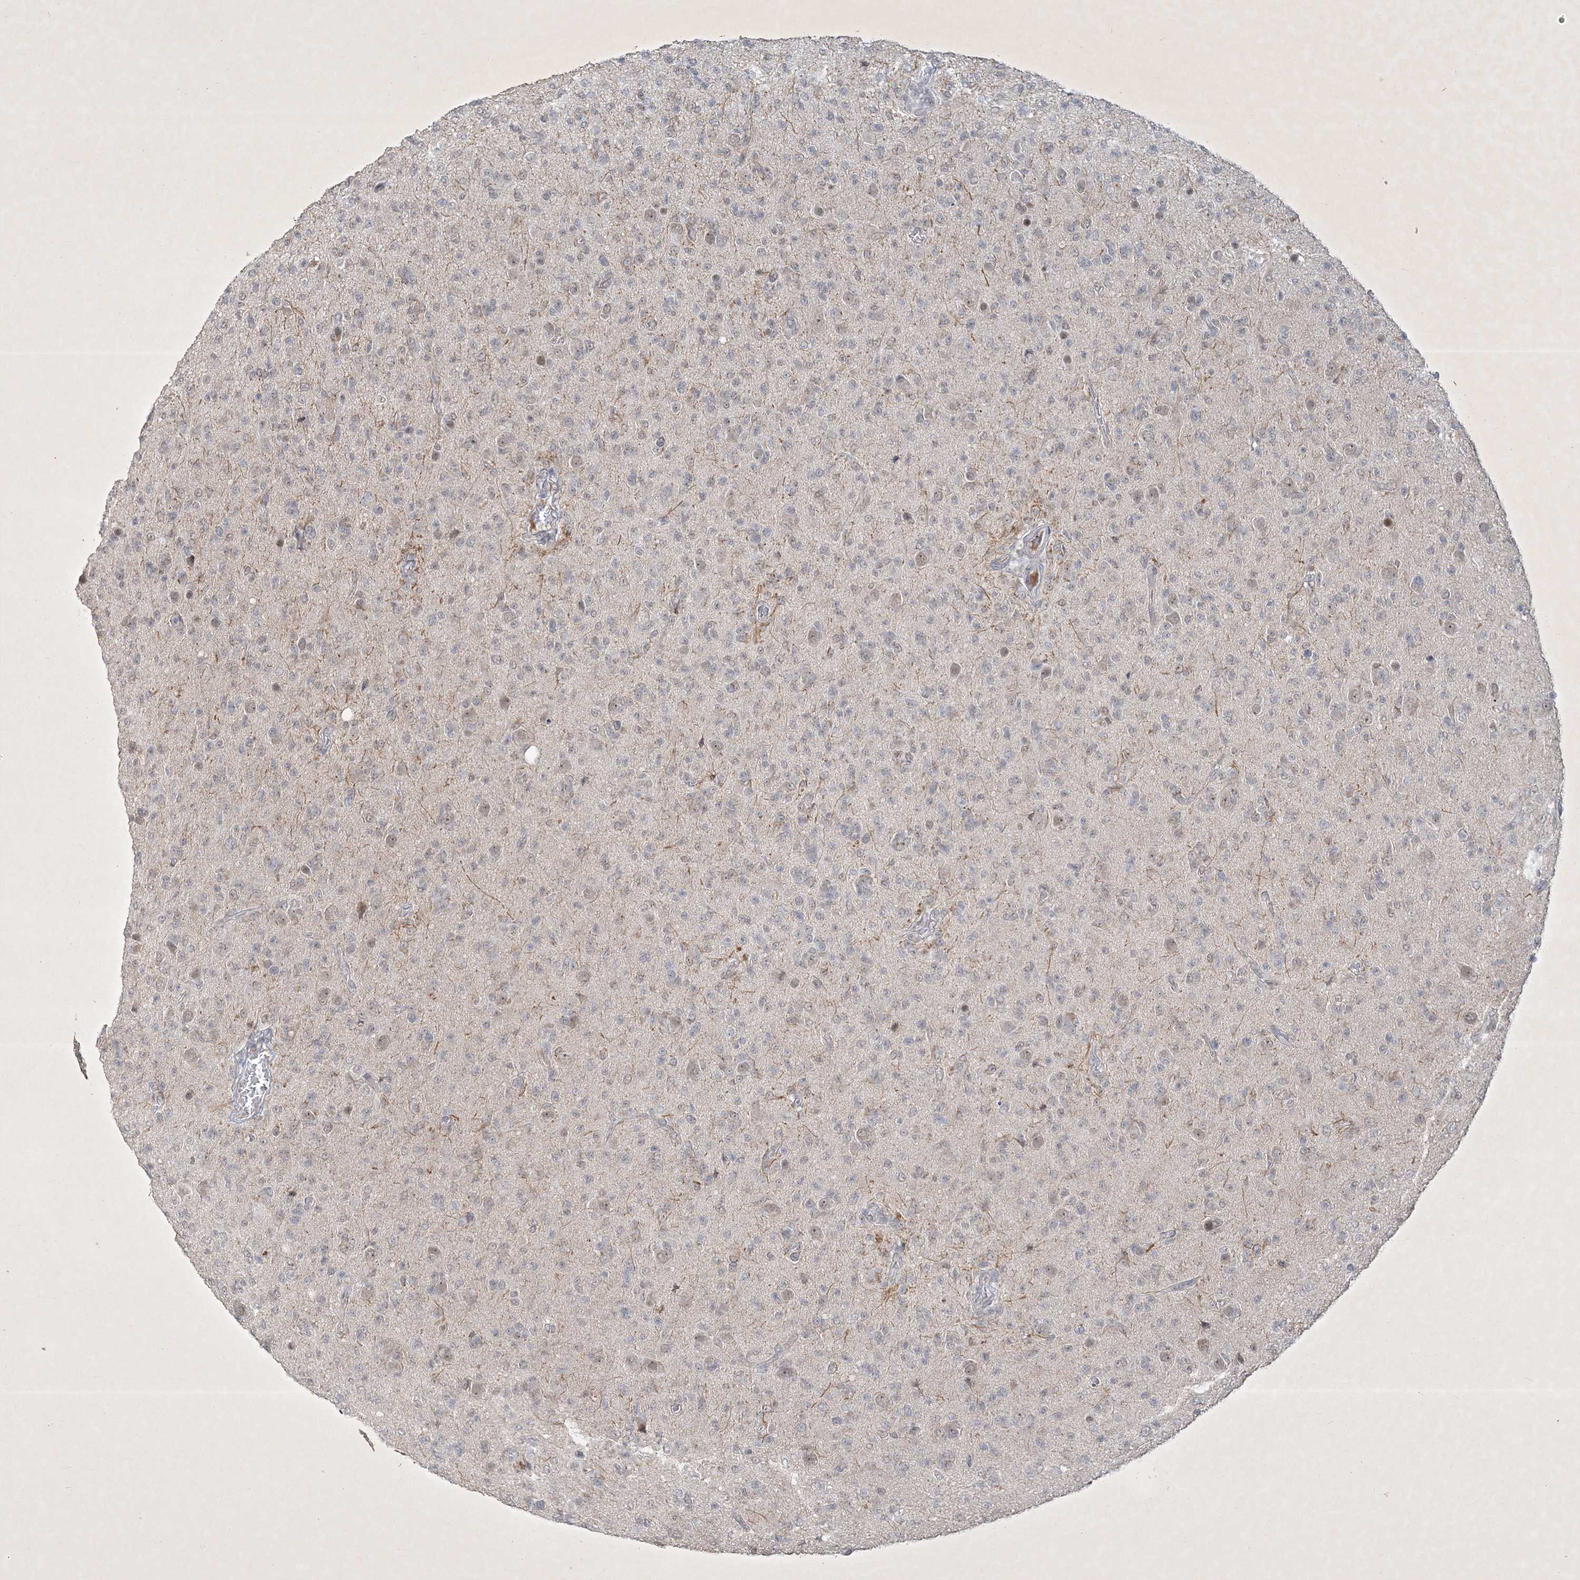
{"staining": {"intensity": "negative", "quantity": "none", "location": "none"}, "tissue": "glioma", "cell_type": "Tumor cells", "image_type": "cancer", "snomed": [{"axis": "morphology", "description": "Glioma, malignant, High grade"}, {"axis": "topography", "description": "Brain"}], "caption": "A histopathology image of malignant high-grade glioma stained for a protein demonstrates no brown staining in tumor cells.", "gene": "ZBTB9", "patient": {"sex": "female", "age": 57}}